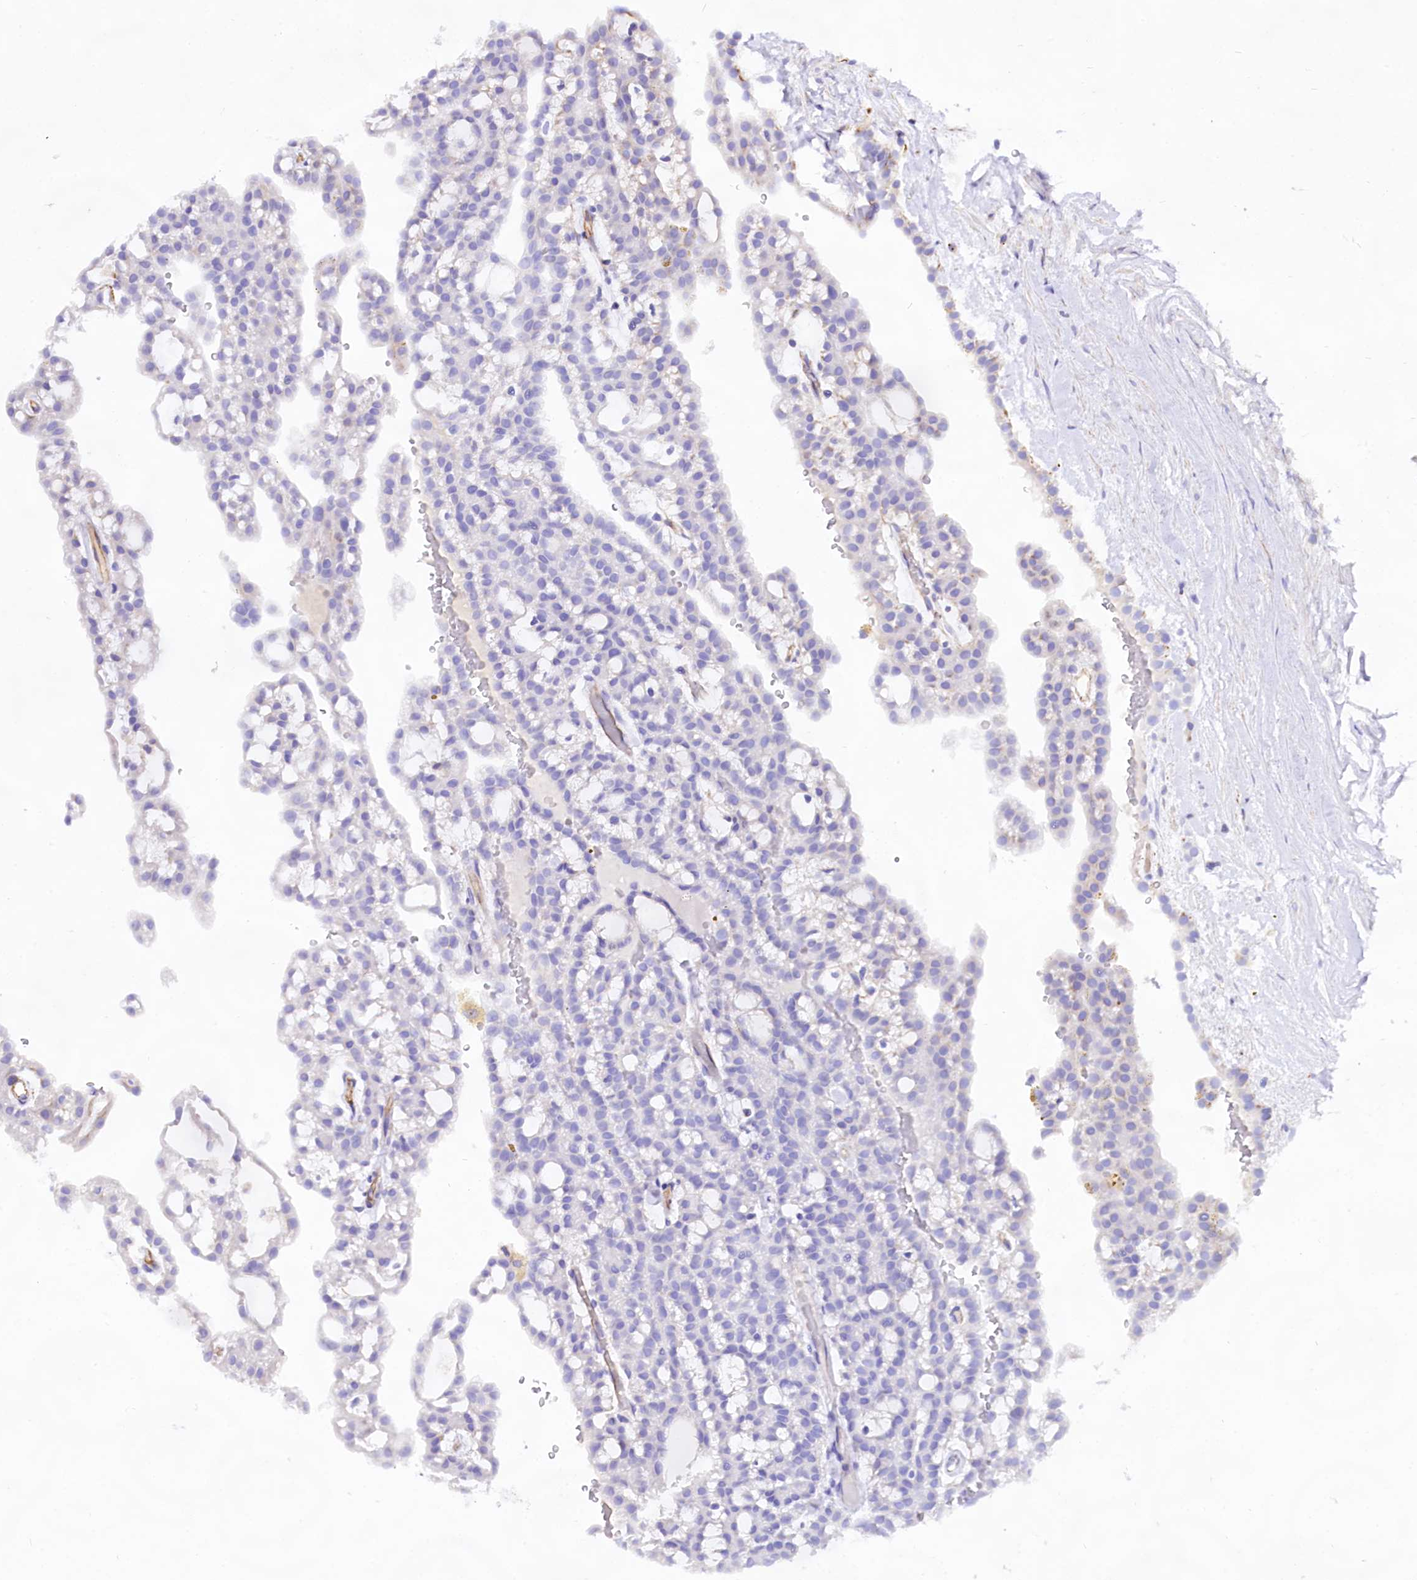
{"staining": {"intensity": "negative", "quantity": "none", "location": "none"}, "tissue": "renal cancer", "cell_type": "Tumor cells", "image_type": "cancer", "snomed": [{"axis": "morphology", "description": "Adenocarcinoma, NOS"}, {"axis": "topography", "description": "Kidney"}], "caption": "The histopathology image exhibits no significant positivity in tumor cells of renal cancer (adenocarcinoma). (Brightfield microscopy of DAB (3,3'-diaminobenzidine) IHC at high magnification).", "gene": "CD99", "patient": {"sex": "male", "age": 63}}